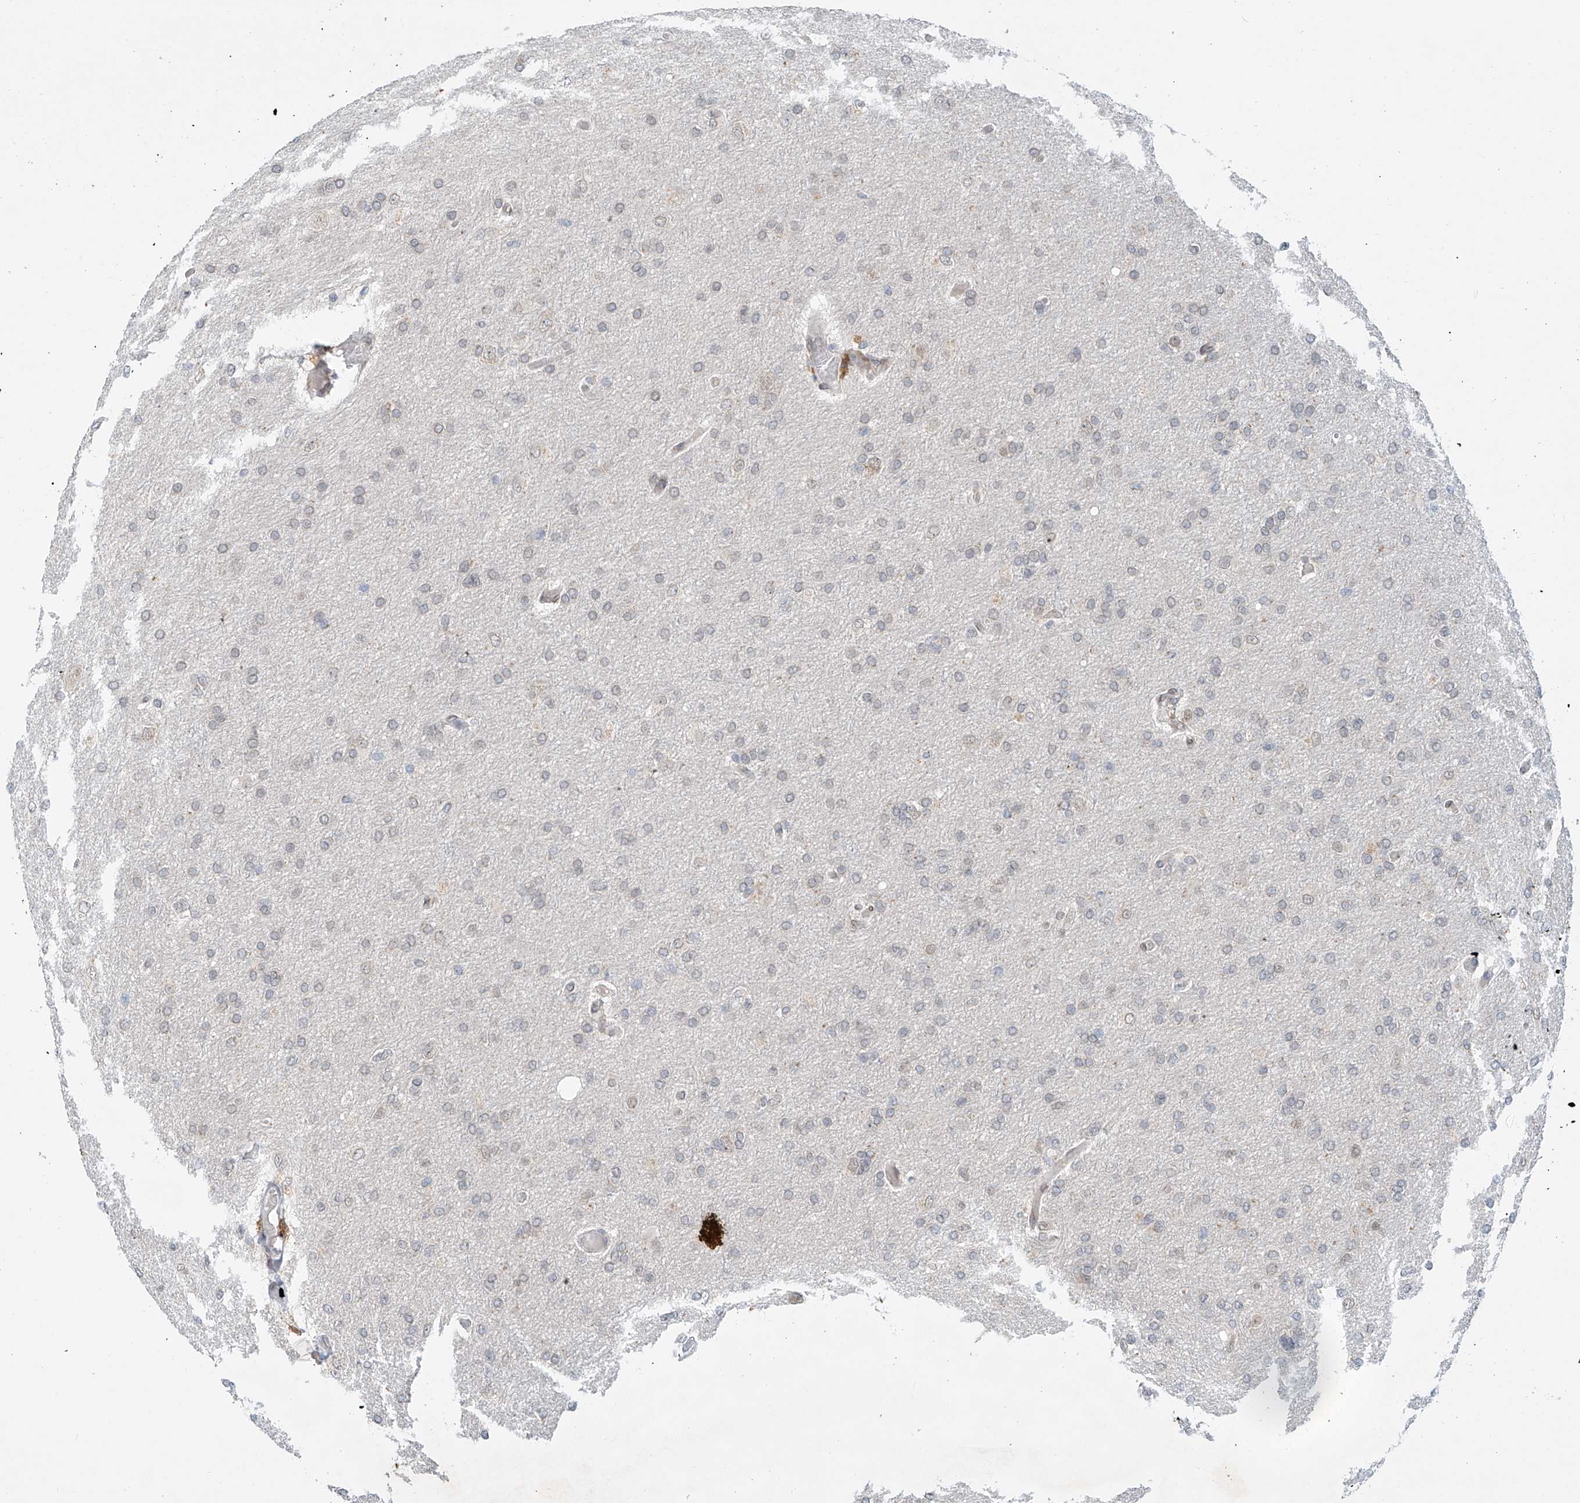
{"staining": {"intensity": "negative", "quantity": "none", "location": "none"}, "tissue": "glioma", "cell_type": "Tumor cells", "image_type": "cancer", "snomed": [{"axis": "morphology", "description": "Glioma, malignant, High grade"}, {"axis": "topography", "description": "Cerebral cortex"}], "caption": "This is an immunohistochemistry (IHC) photomicrograph of human glioma. There is no expression in tumor cells.", "gene": "STARD9", "patient": {"sex": "female", "age": 36}}